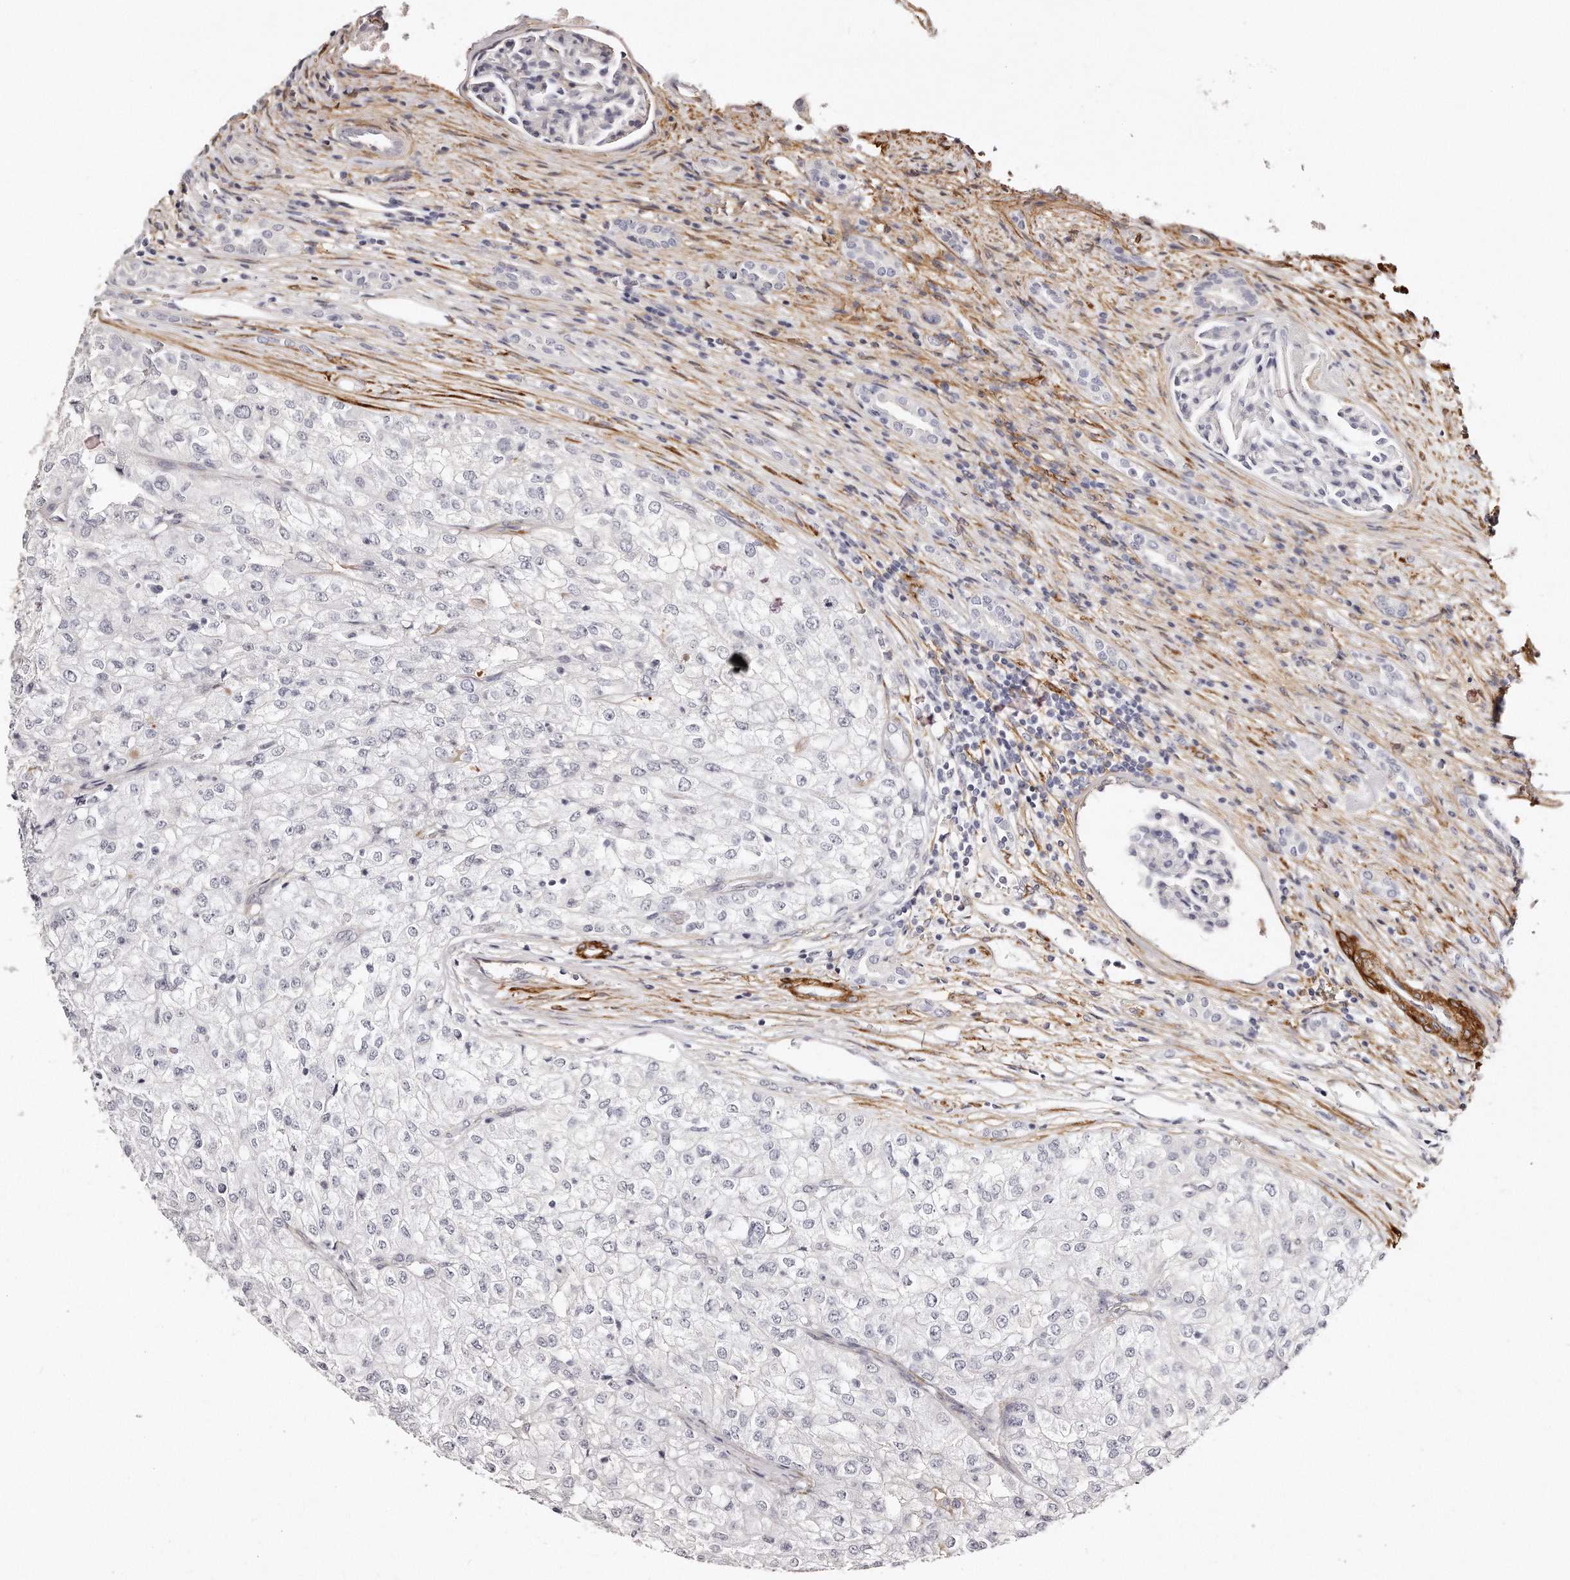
{"staining": {"intensity": "negative", "quantity": "none", "location": "none"}, "tissue": "renal cancer", "cell_type": "Tumor cells", "image_type": "cancer", "snomed": [{"axis": "morphology", "description": "Adenocarcinoma, NOS"}, {"axis": "topography", "description": "Kidney"}], "caption": "The photomicrograph exhibits no staining of tumor cells in adenocarcinoma (renal). Brightfield microscopy of immunohistochemistry stained with DAB (brown) and hematoxylin (blue), captured at high magnification.", "gene": "LMOD1", "patient": {"sex": "female", "age": 54}}